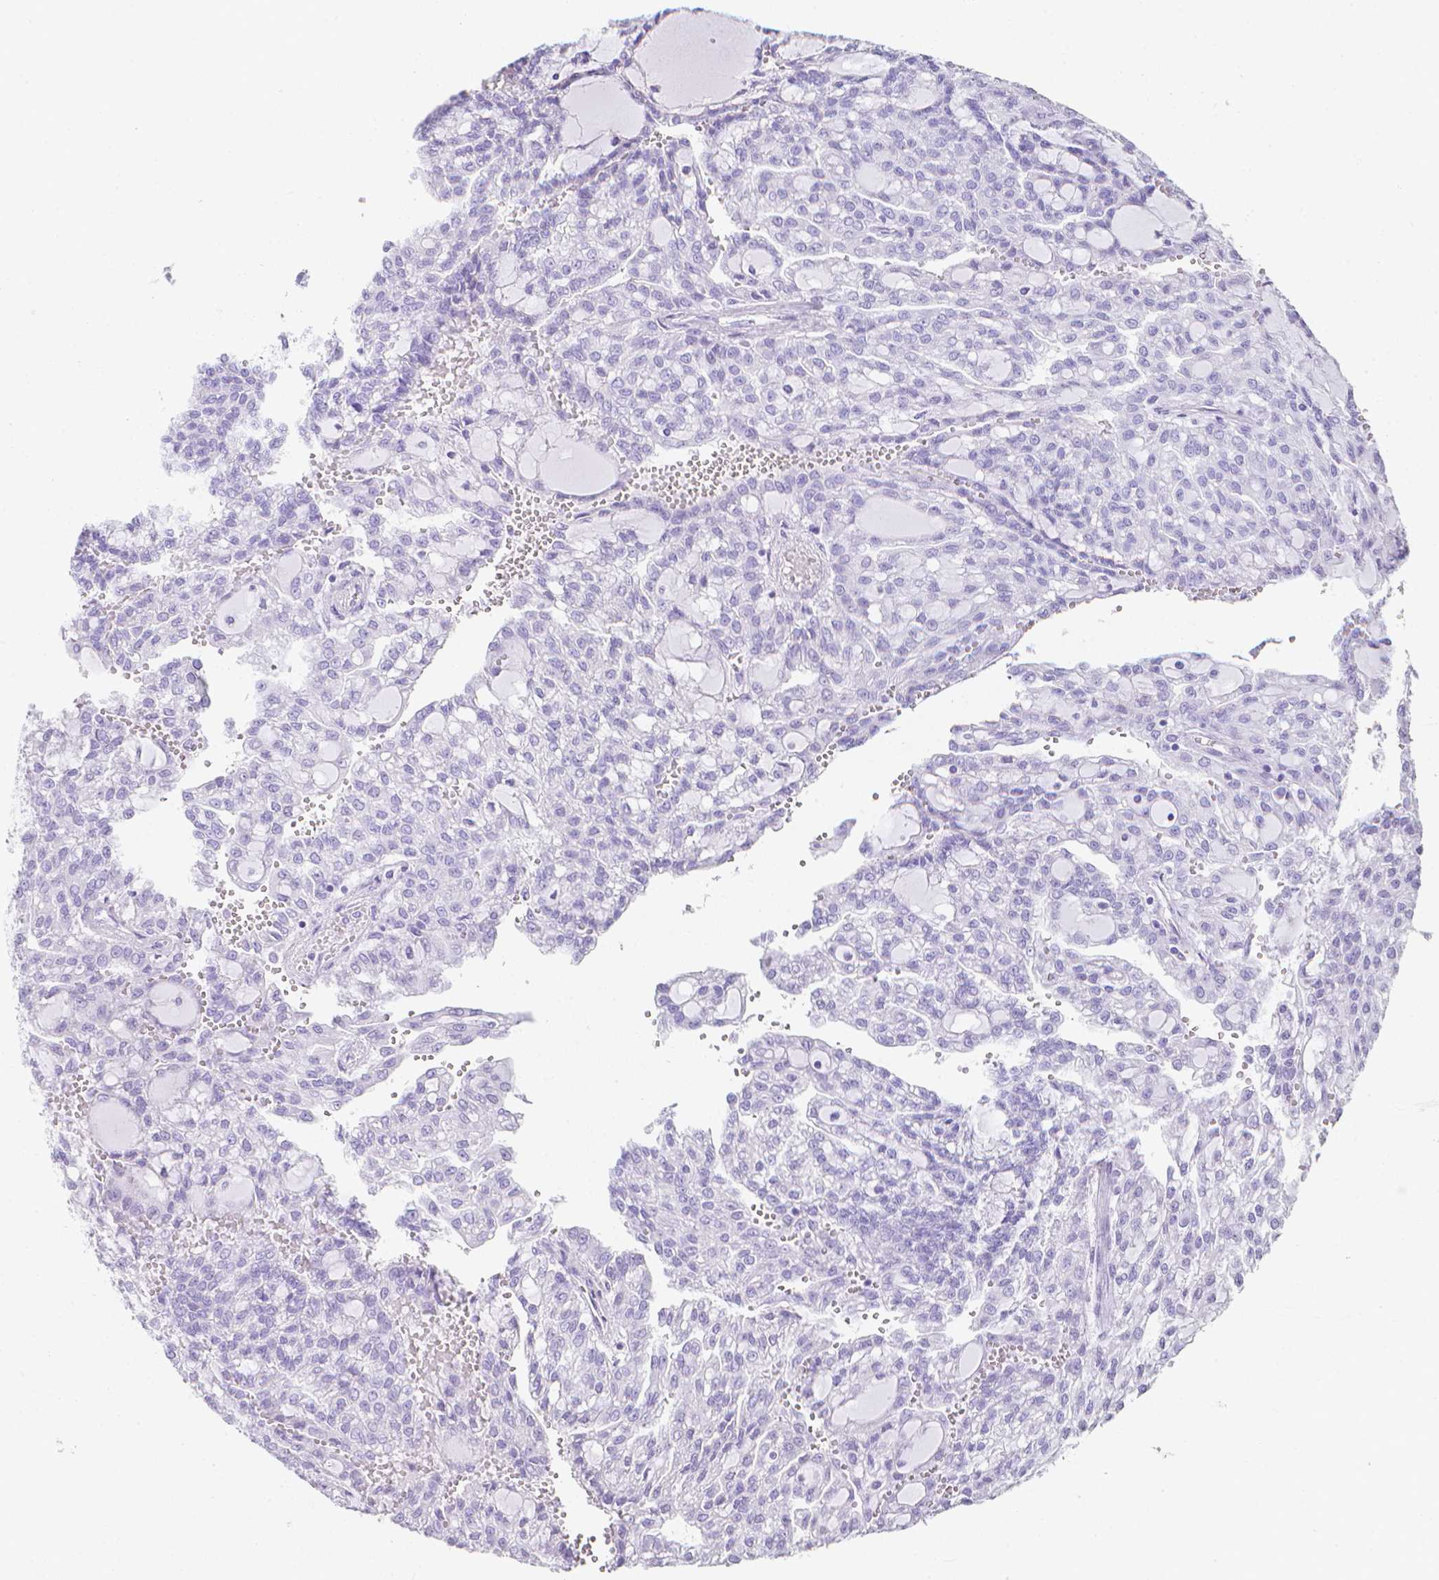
{"staining": {"intensity": "negative", "quantity": "none", "location": "none"}, "tissue": "renal cancer", "cell_type": "Tumor cells", "image_type": "cancer", "snomed": [{"axis": "morphology", "description": "Adenocarcinoma, NOS"}, {"axis": "topography", "description": "Kidney"}], "caption": "This is an immunohistochemistry (IHC) histopathology image of renal cancer. There is no staining in tumor cells.", "gene": "LGALS4", "patient": {"sex": "male", "age": 63}}